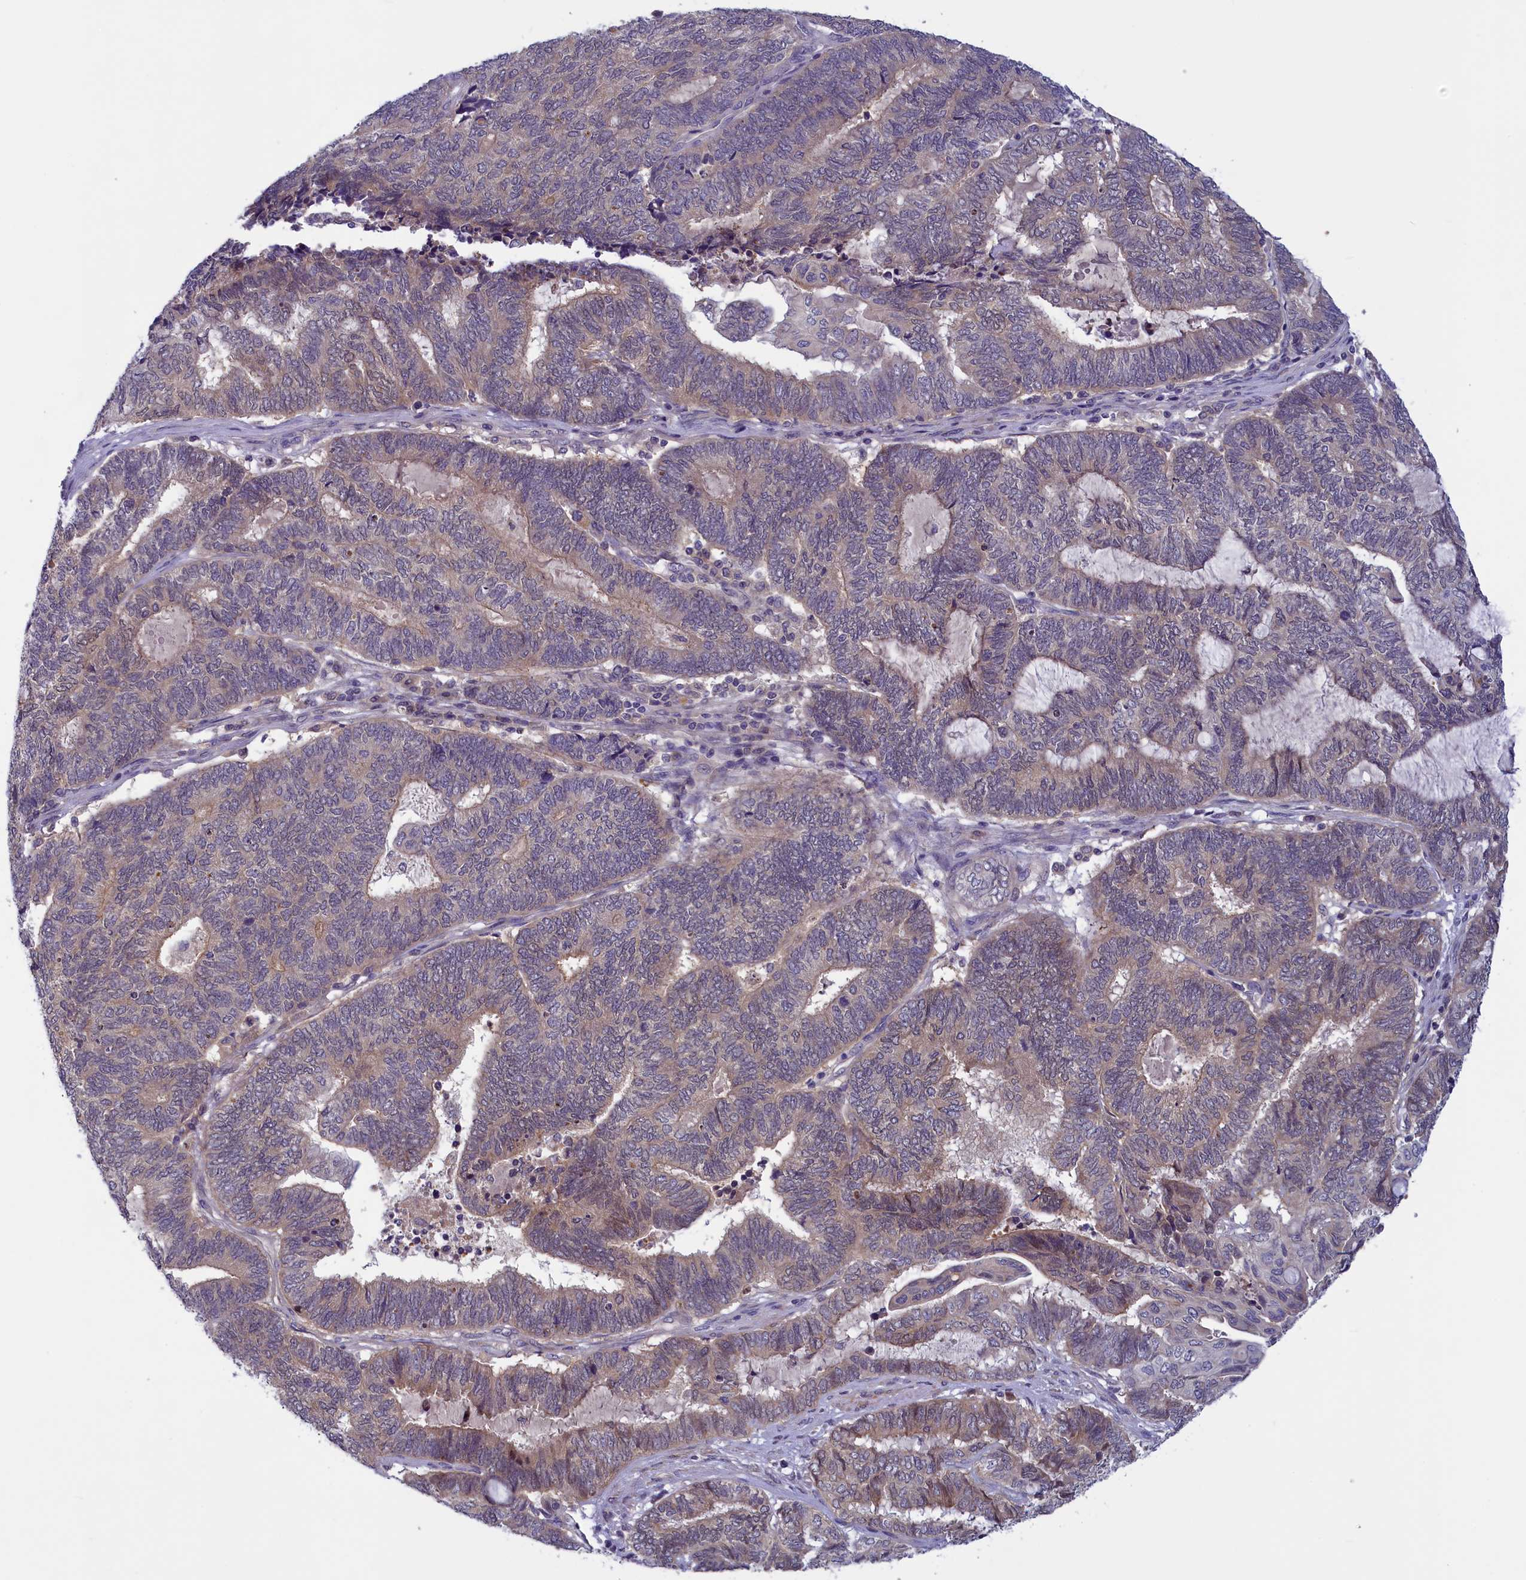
{"staining": {"intensity": "weak", "quantity": "25%-75%", "location": "cytoplasmic/membranous"}, "tissue": "endometrial cancer", "cell_type": "Tumor cells", "image_type": "cancer", "snomed": [{"axis": "morphology", "description": "Adenocarcinoma, NOS"}, {"axis": "topography", "description": "Uterus"}, {"axis": "topography", "description": "Endometrium"}], "caption": "Approximately 25%-75% of tumor cells in endometrial cancer (adenocarcinoma) show weak cytoplasmic/membranous protein expression as visualized by brown immunohistochemical staining.", "gene": "NUBP1", "patient": {"sex": "female", "age": 70}}